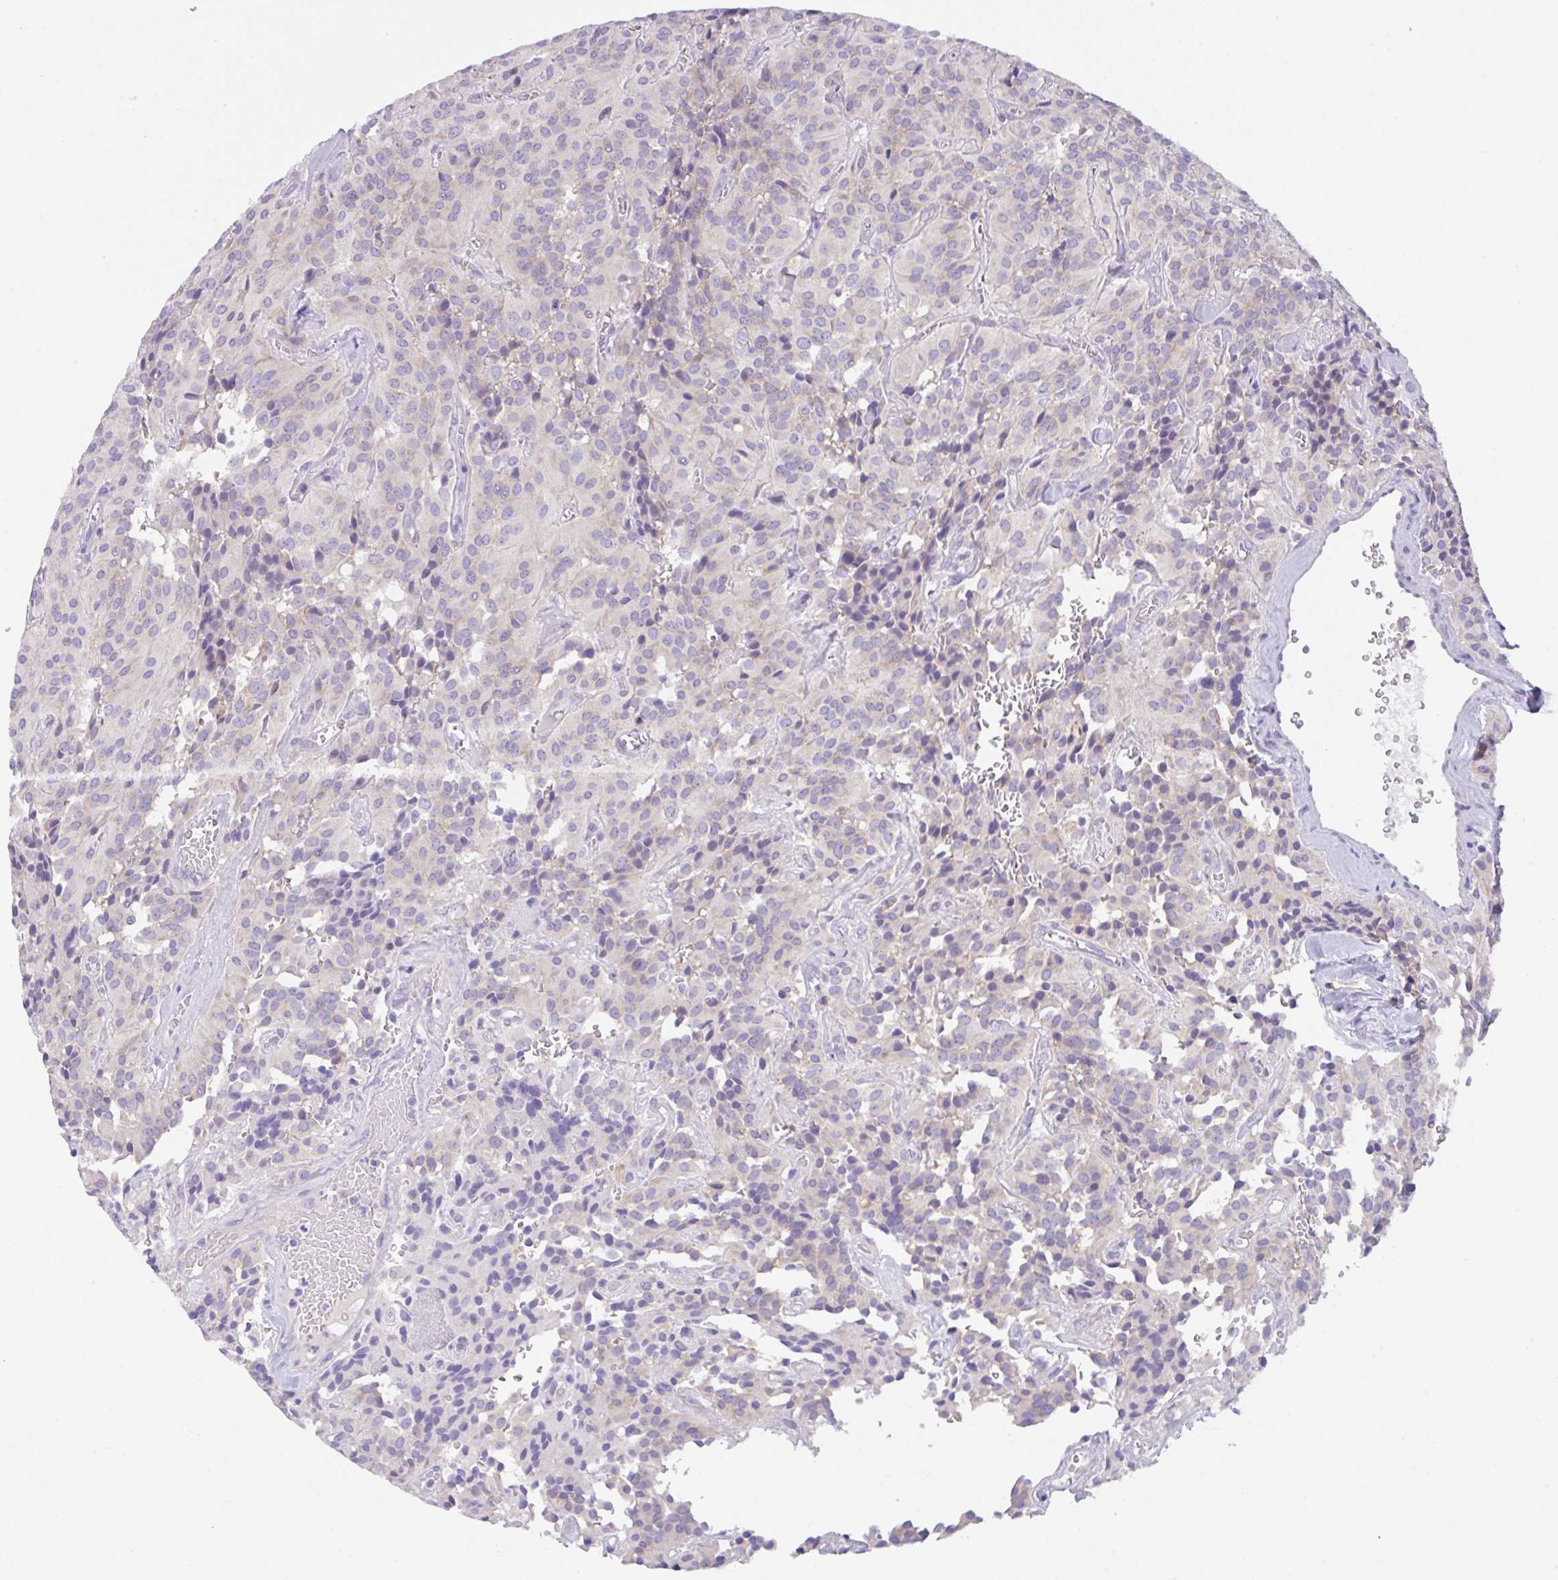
{"staining": {"intensity": "negative", "quantity": "none", "location": "none"}, "tissue": "glioma", "cell_type": "Tumor cells", "image_type": "cancer", "snomed": [{"axis": "morphology", "description": "Glioma, malignant, Low grade"}, {"axis": "topography", "description": "Brain"}], "caption": "A high-resolution histopathology image shows immunohistochemistry staining of malignant glioma (low-grade), which displays no significant staining in tumor cells.", "gene": "TRAF4", "patient": {"sex": "male", "age": 42}}